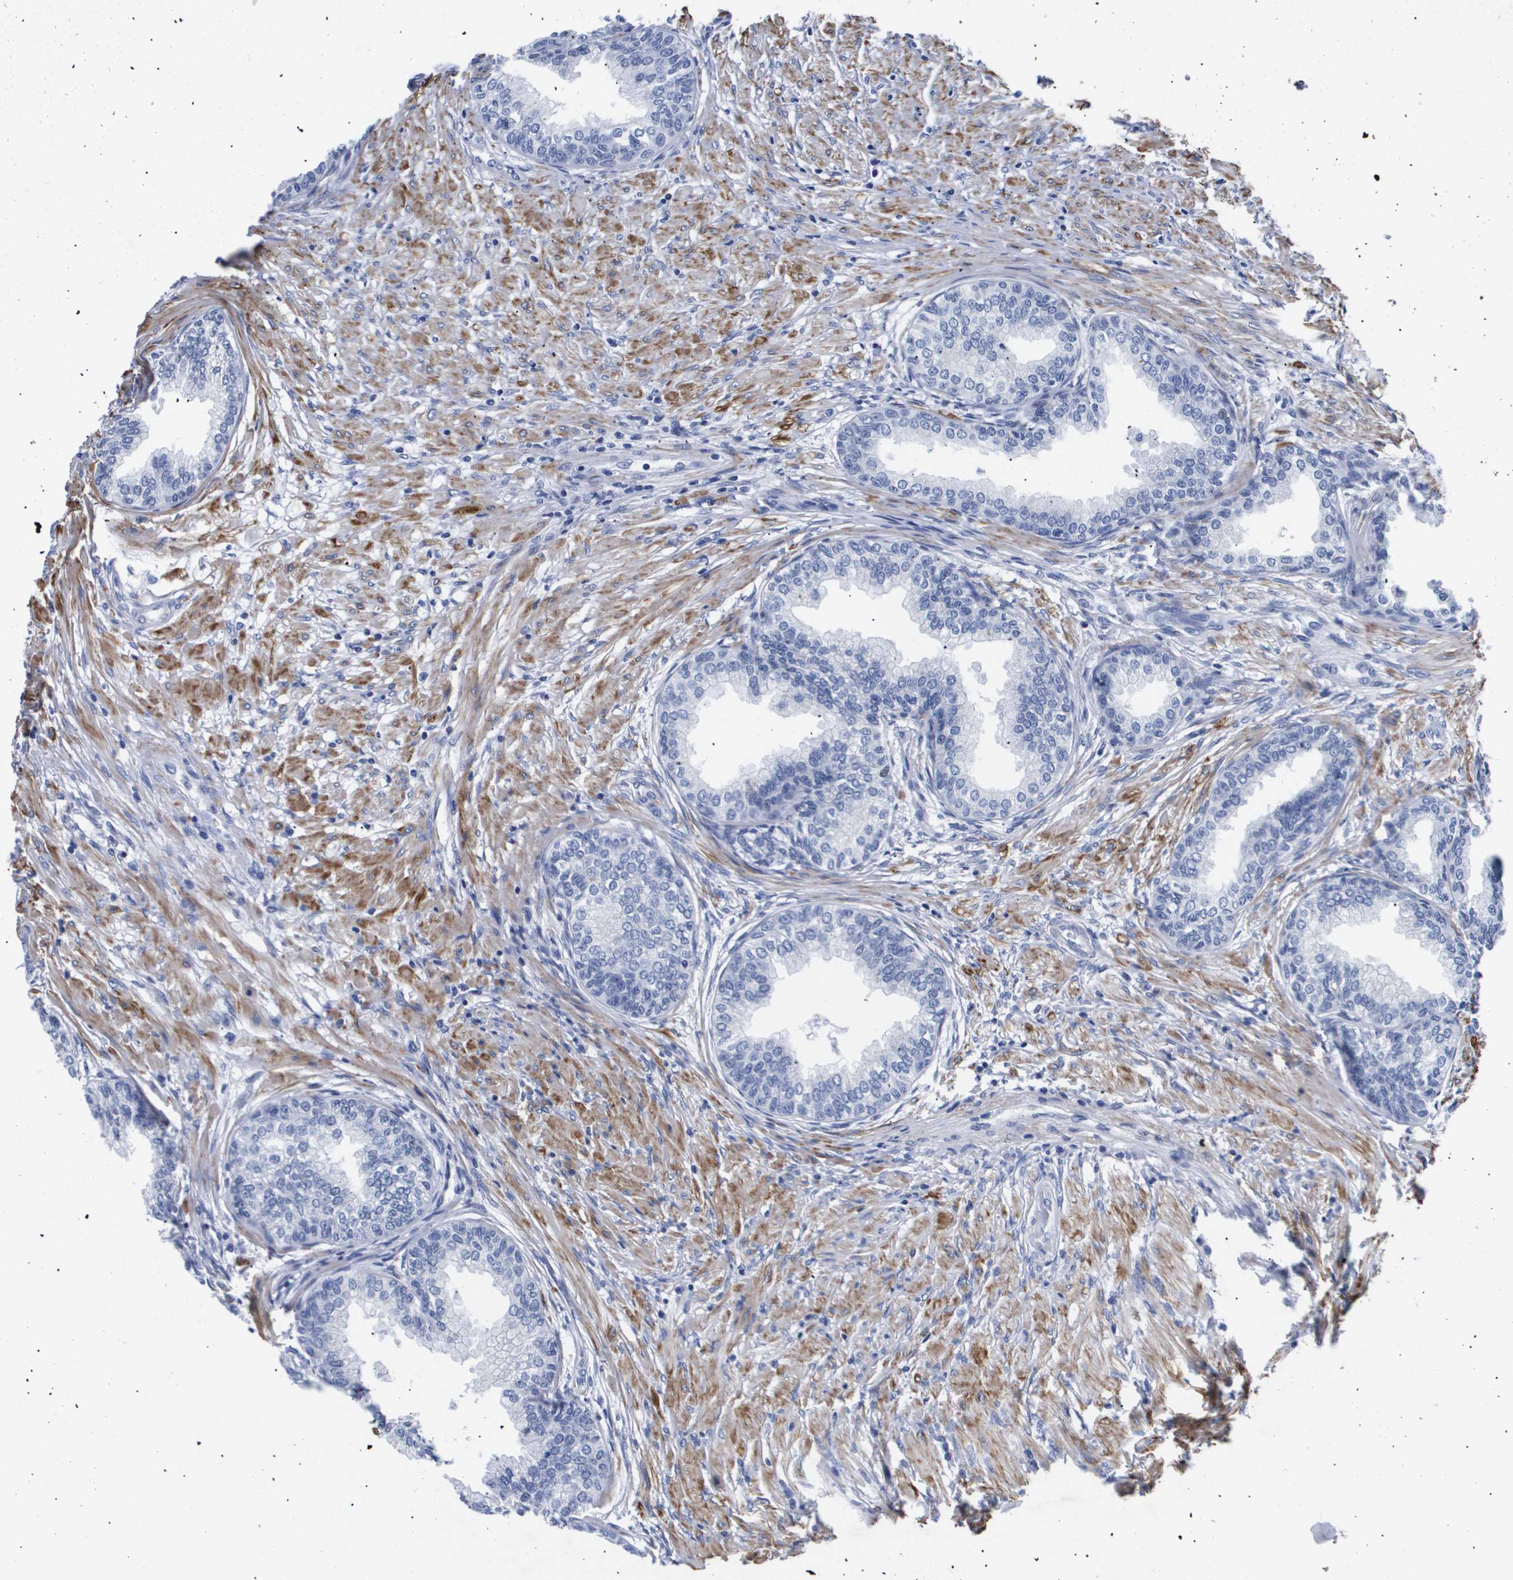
{"staining": {"intensity": "negative", "quantity": "none", "location": "none"}, "tissue": "prostate", "cell_type": "Glandular cells", "image_type": "normal", "snomed": [{"axis": "morphology", "description": "Normal tissue, NOS"}, {"axis": "topography", "description": "Prostate"}], "caption": "This is a image of IHC staining of benign prostate, which shows no expression in glandular cells.", "gene": "SHD", "patient": {"sex": "male", "age": 76}}